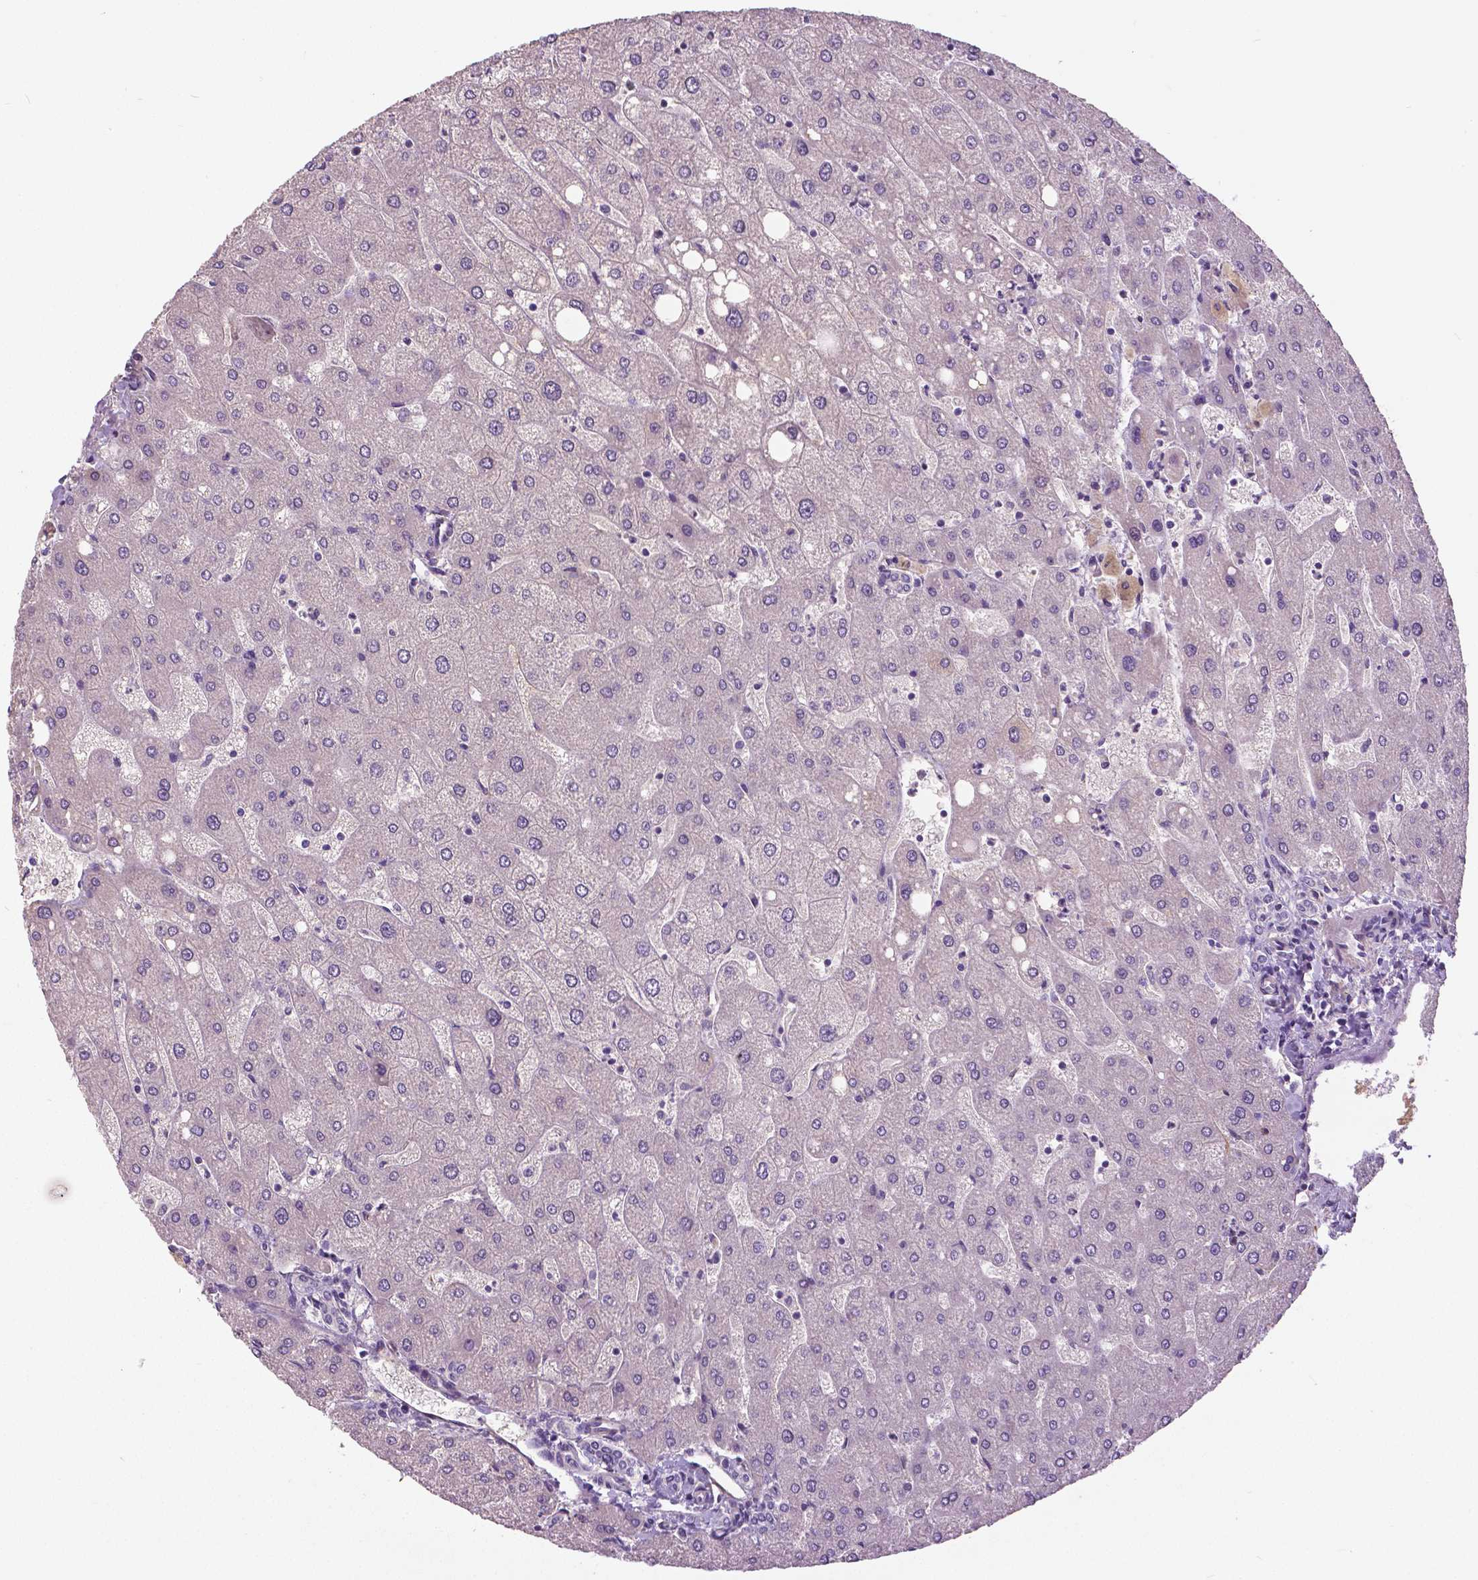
{"staining": {"intensity": "negative", "quantity": "none", "location": "none"}, "tissue": "liver", "cell_type": "Cholangiocytes", "image_type": "normal", "snomed": [{"axis": "morphology", "description": "Normal tissue, NOS"}, {"axis": "topography", "description": "Liver"}], "caption": "A high-resolution histopathology image shows immunohistochemistry staining of unremarkable liver, which exhibits no significant expression in cholangiocytes. The staining was performed using DAB to visualize the protein expression in brown, while the nuclei were stained in blue with hematoxylin (Magnification: 20x).", "gene": "FOXA1", "patient": {"sex": "male", "age": 67}}